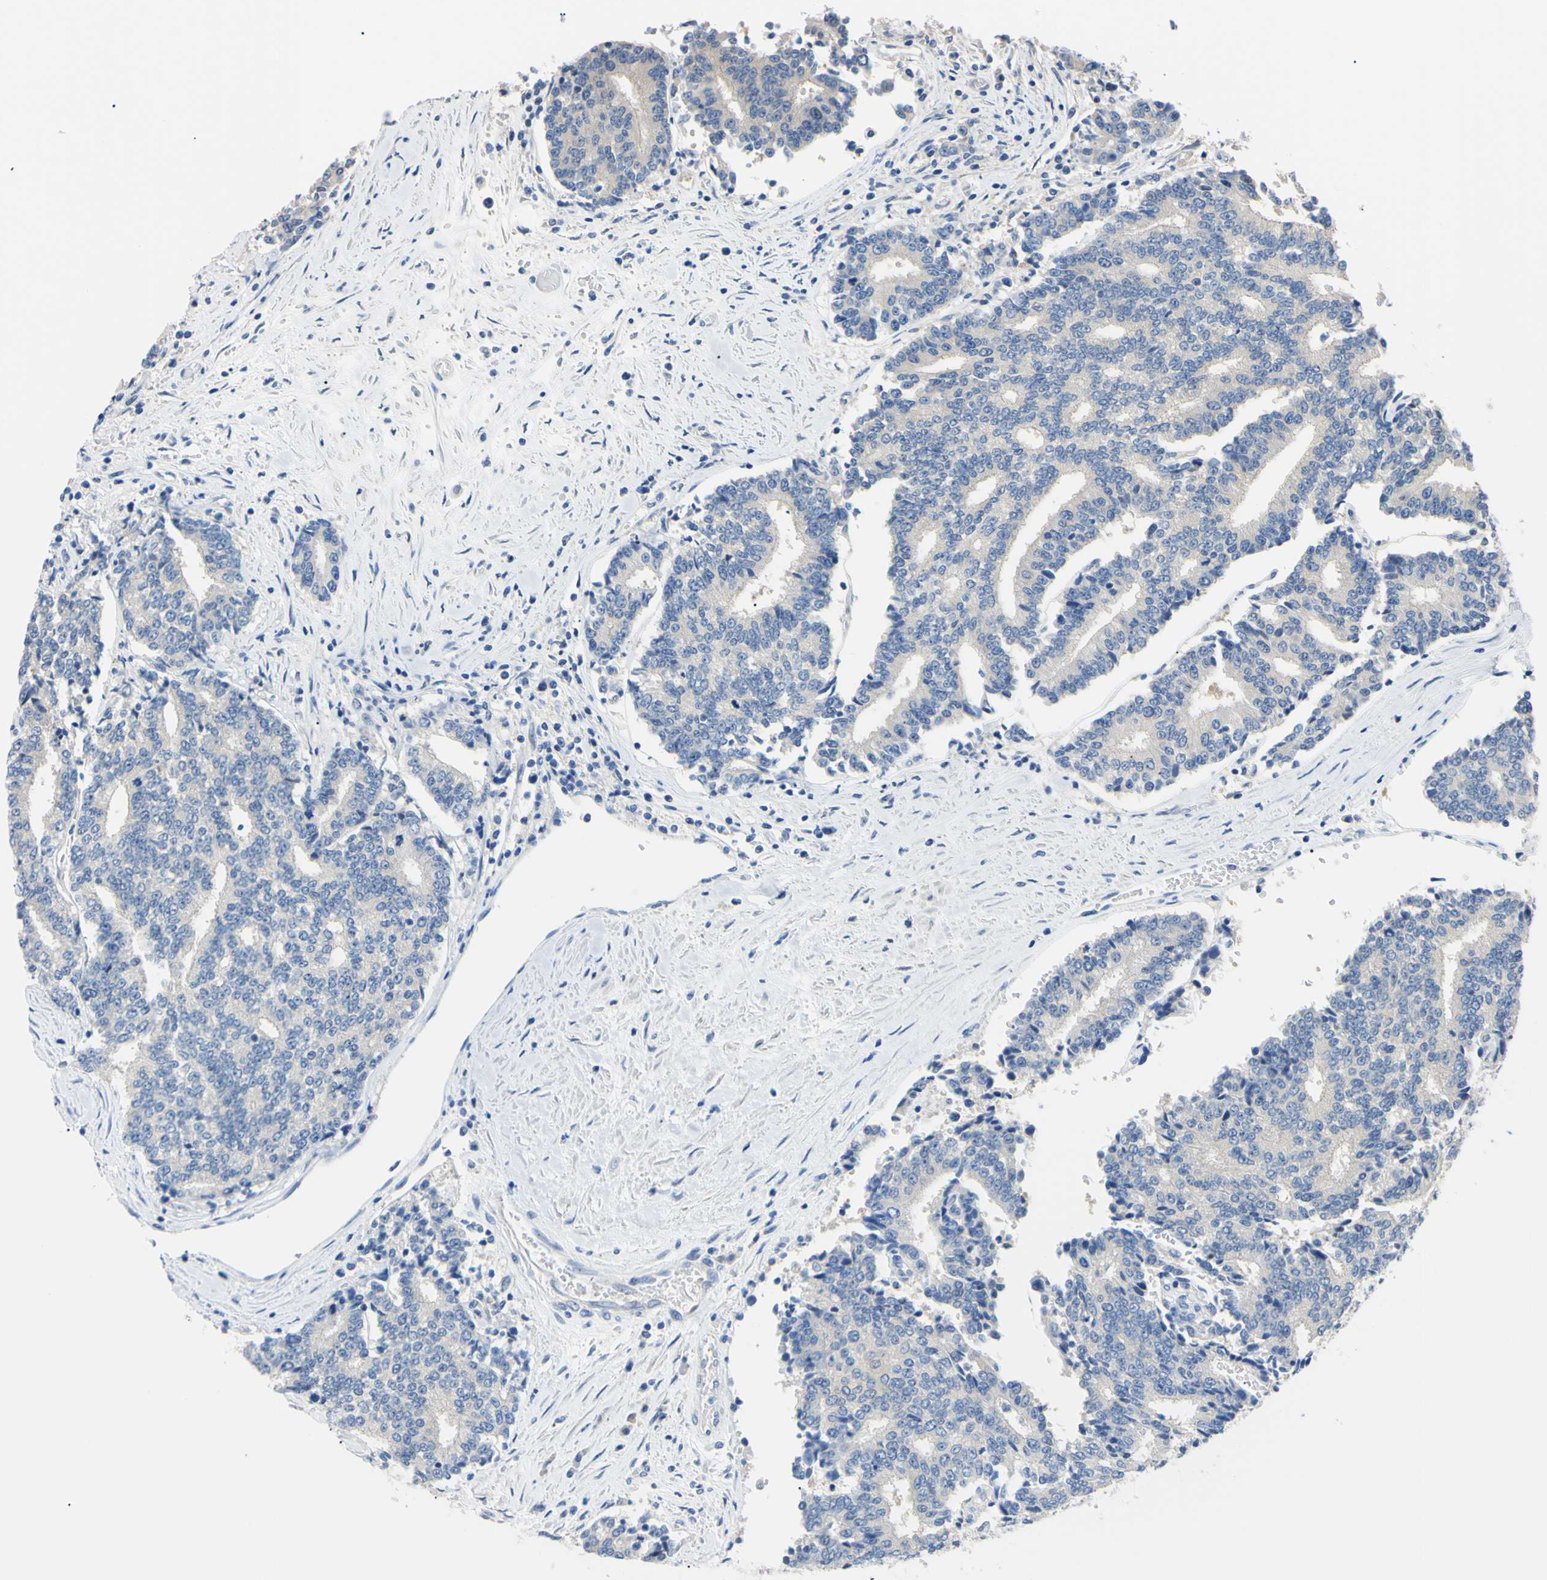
{"staining": {"intensity": "negative", "quantity": "none", "location": "none"}, "tissue": "prostate cancer", "cell_type": "Tumor cells", "image_type": "cancer", "snomed": [{"axis": "morphology", "description": "Normal tissue, NOS"}, {"axis": "morphology", "description": "Adenocarcinoma, High grade"}, {"axis": "topography", "description": "Prostate"}, {"axis": "topography", "description": "Seminal veicle"}], "caption": "Tumor cells are negative for protein expression in human prostate high-grade adenocarcinoma.", "gene": "RARS1", "patient": {"sex": "male", "age": 55}}